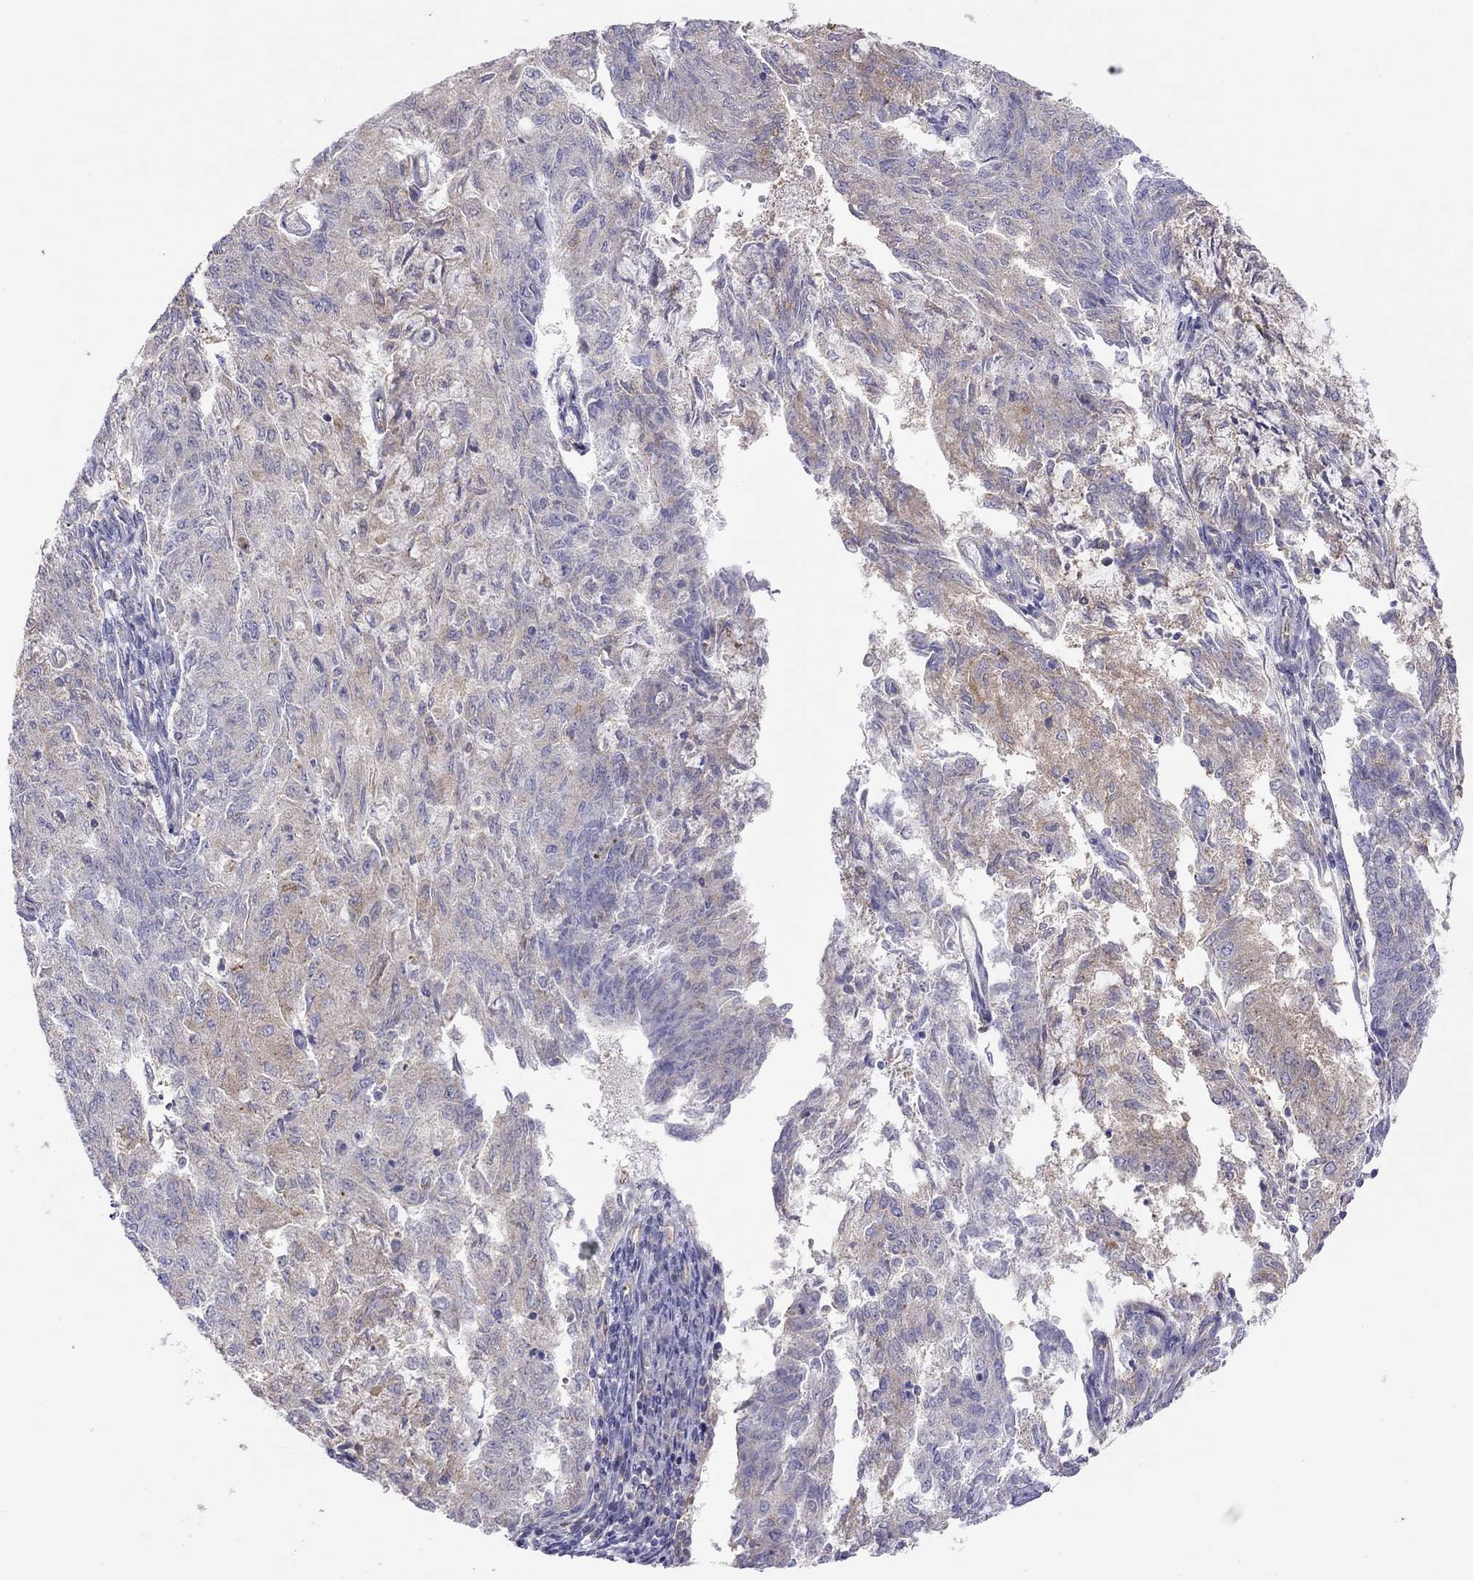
{"staining": {"intensity": "weak", "quantity": "25%-75%", "location": "cytoplasmic/membranous"}, "tissue": "endometrial cancer", "cell_type": "Tumor cells", "image_type": "cancer", "snomed": [{"axis": "morphology", "description": "Adenocarcinoma, NOS"}, {"axis": "topography", "description": "Endometrium"}], "caption": "Weak cytoplasmic/membranous expression is identified in about 25%-75% of tumor cells in endometrial cancer (adenocarcinoma).", "gene": "ALOX15B", "patient": {"sex": "female", "age": 82}}